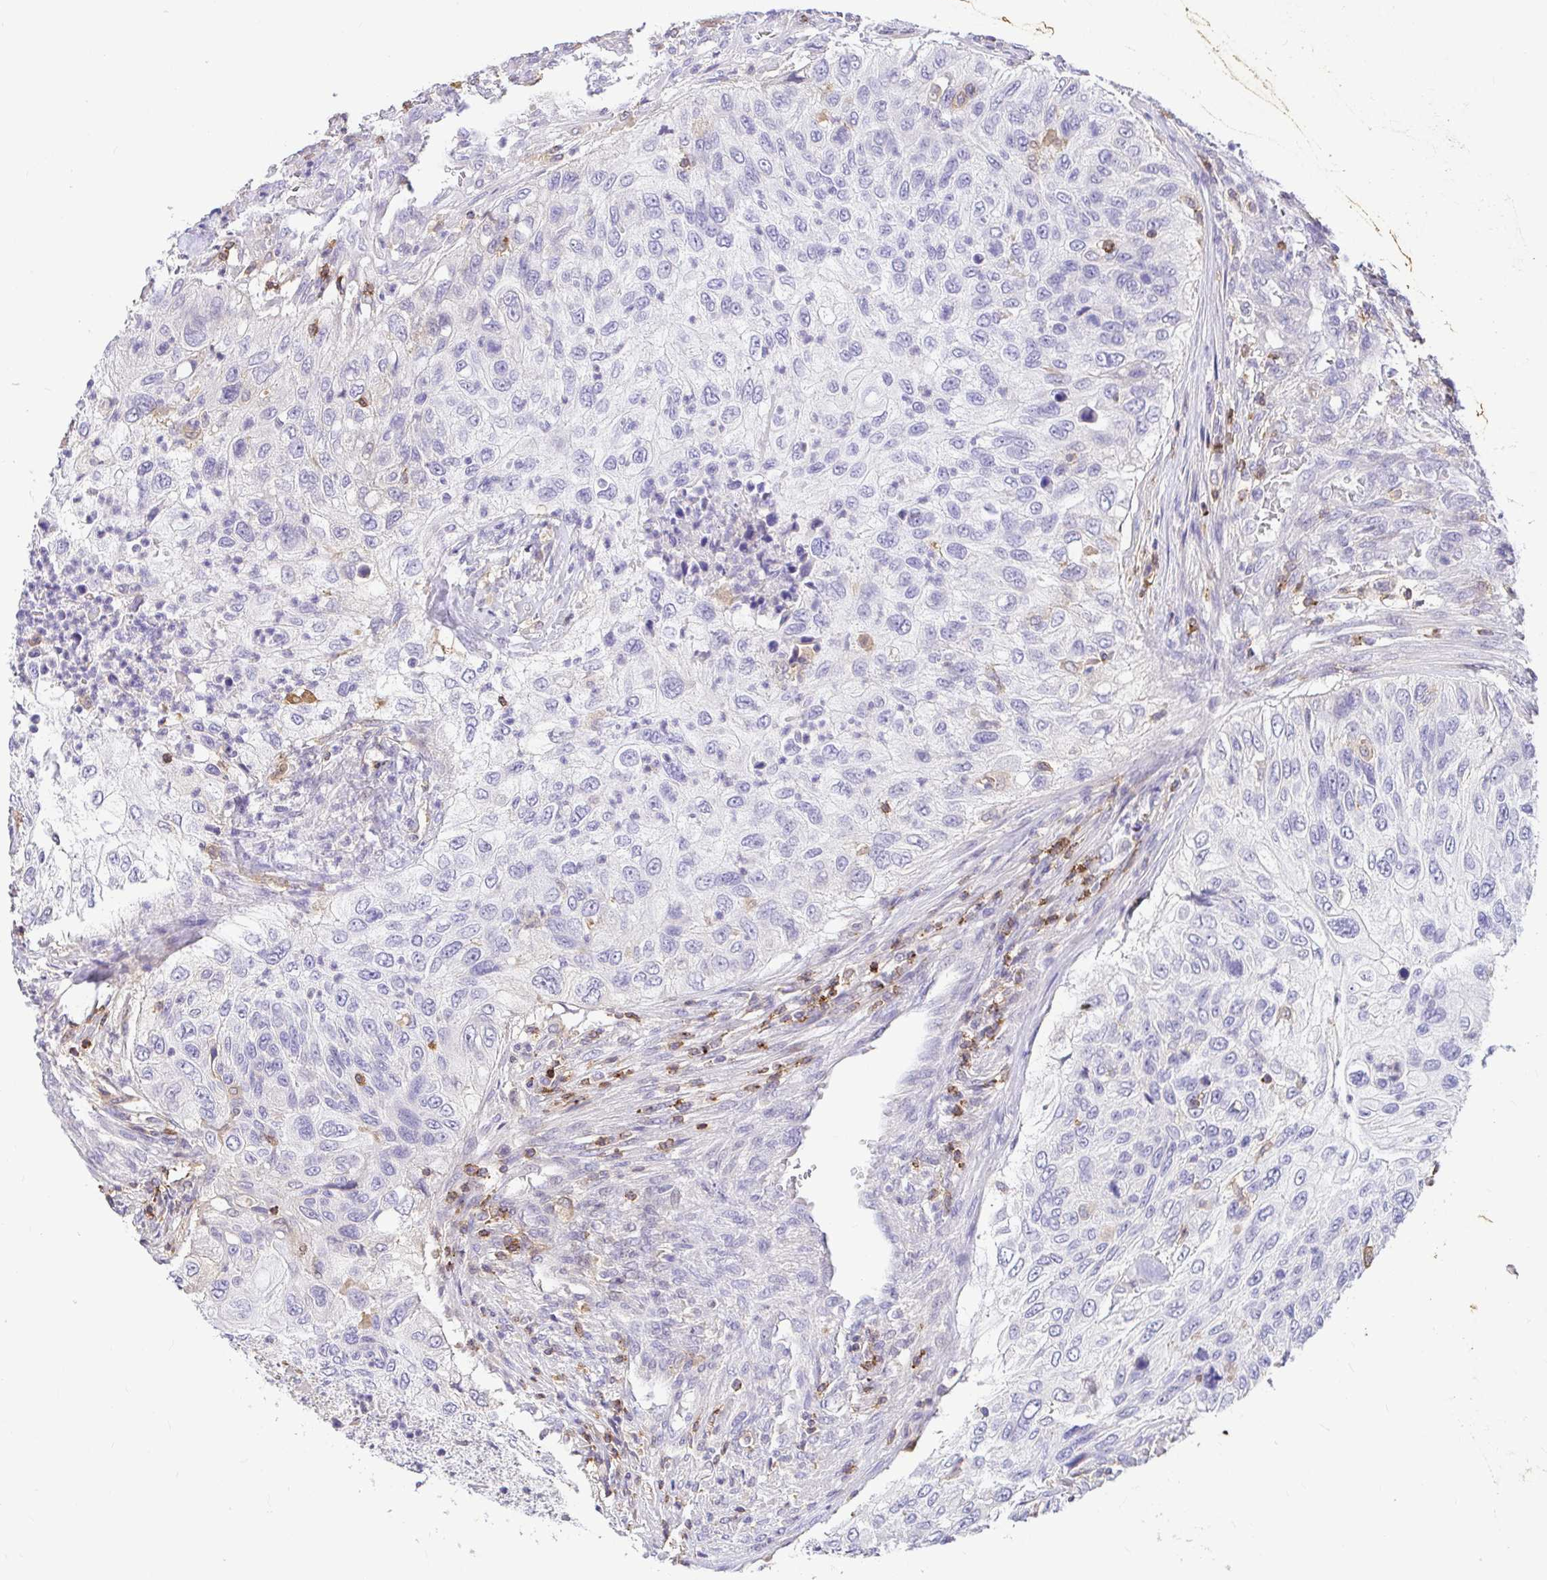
{"staining": {"intensity": "negative", "quantity": "none", "location": "none"}, "tissue": "urothelial cancer", "cell_type": "Tumor cells", "image_type": "cancer", "snomed": [{"axis": "morphology", "description": "Urothelial carcinoma, High grade"}, {"axis": "topography", "description": "Urinary bladder"}], "caption": "The image reveals no staining of tumor cells in urothelial cancer.", "gene": "SKAP1", "patient": {"sex": "female", "age": 60}}